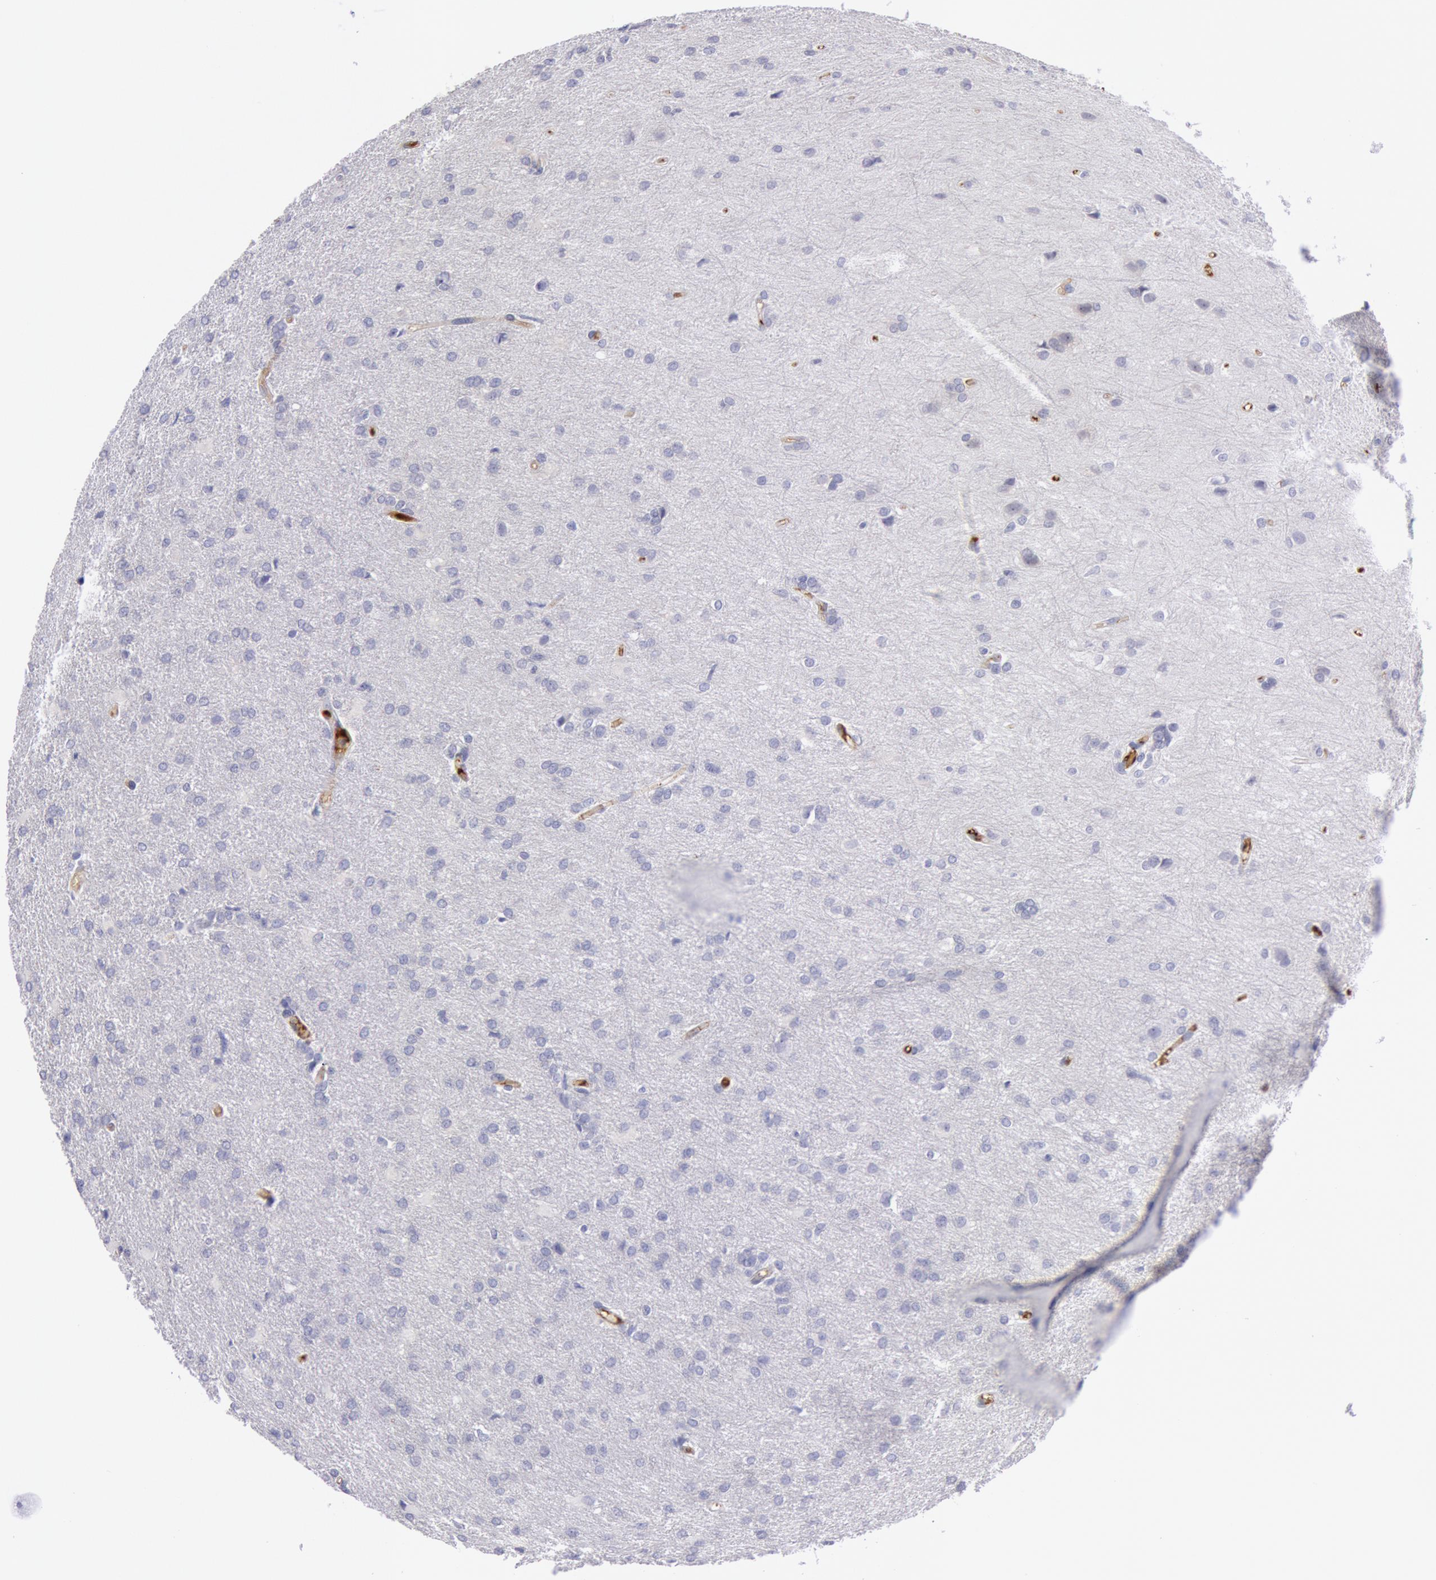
{"staining": {"intensity": "negative", "quantity": "none", "location": "none"}, "tissue": "glioma", "cell_type": "Tumor cells", "image_type": "cancer", "snomed": [{"axis": "morphology", "description": "Glioma, malignant, High grade"}, {"axis": "topography", "description": "Brain"}], "caption": "The IHC image has no significant expression in tumor cells of glioma tissue.", "gene": "IGHA1", "patient": {"sex": "male", "age": 68}}